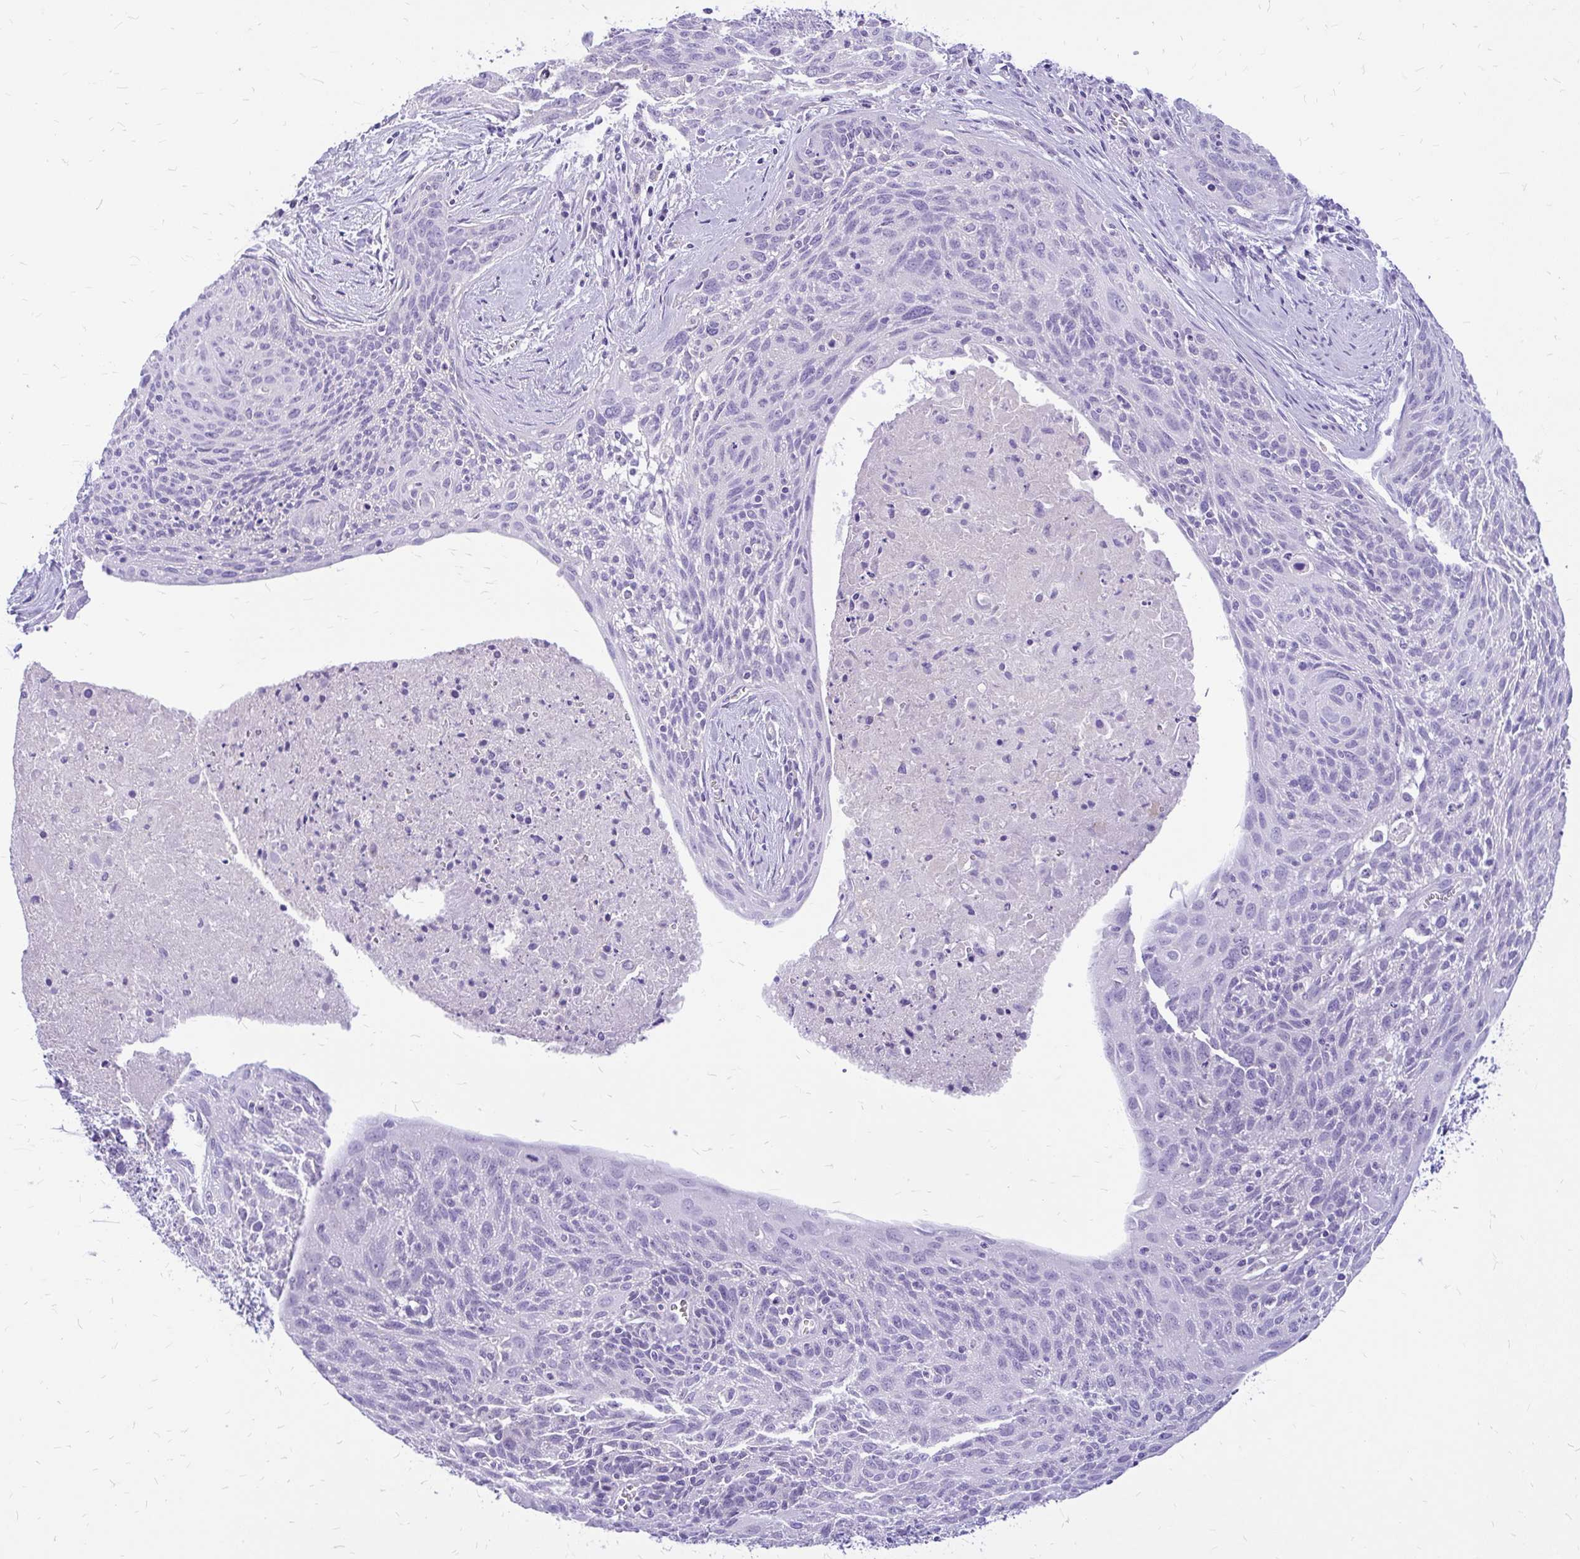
{"staining": {"intensity": "negative", "quantity": "none", "location": "none"}, "tissue": "cervical cancer", "cell_type": "Tumor cells", "image_type": "cancer", "snomed": [{"axis": "morphology", "description": "Squamous cell carcinoma, NOS"}, {"axis": "topography", "description": "Cervix"}], "caption": "DAB immunohistochemical staining of human cervical cancer (squamous cell carcinoma) displays no significant staining in tumor cells.", "gene": "MAP1LC3A", "patient": {"sex": "female", "age": 55}}